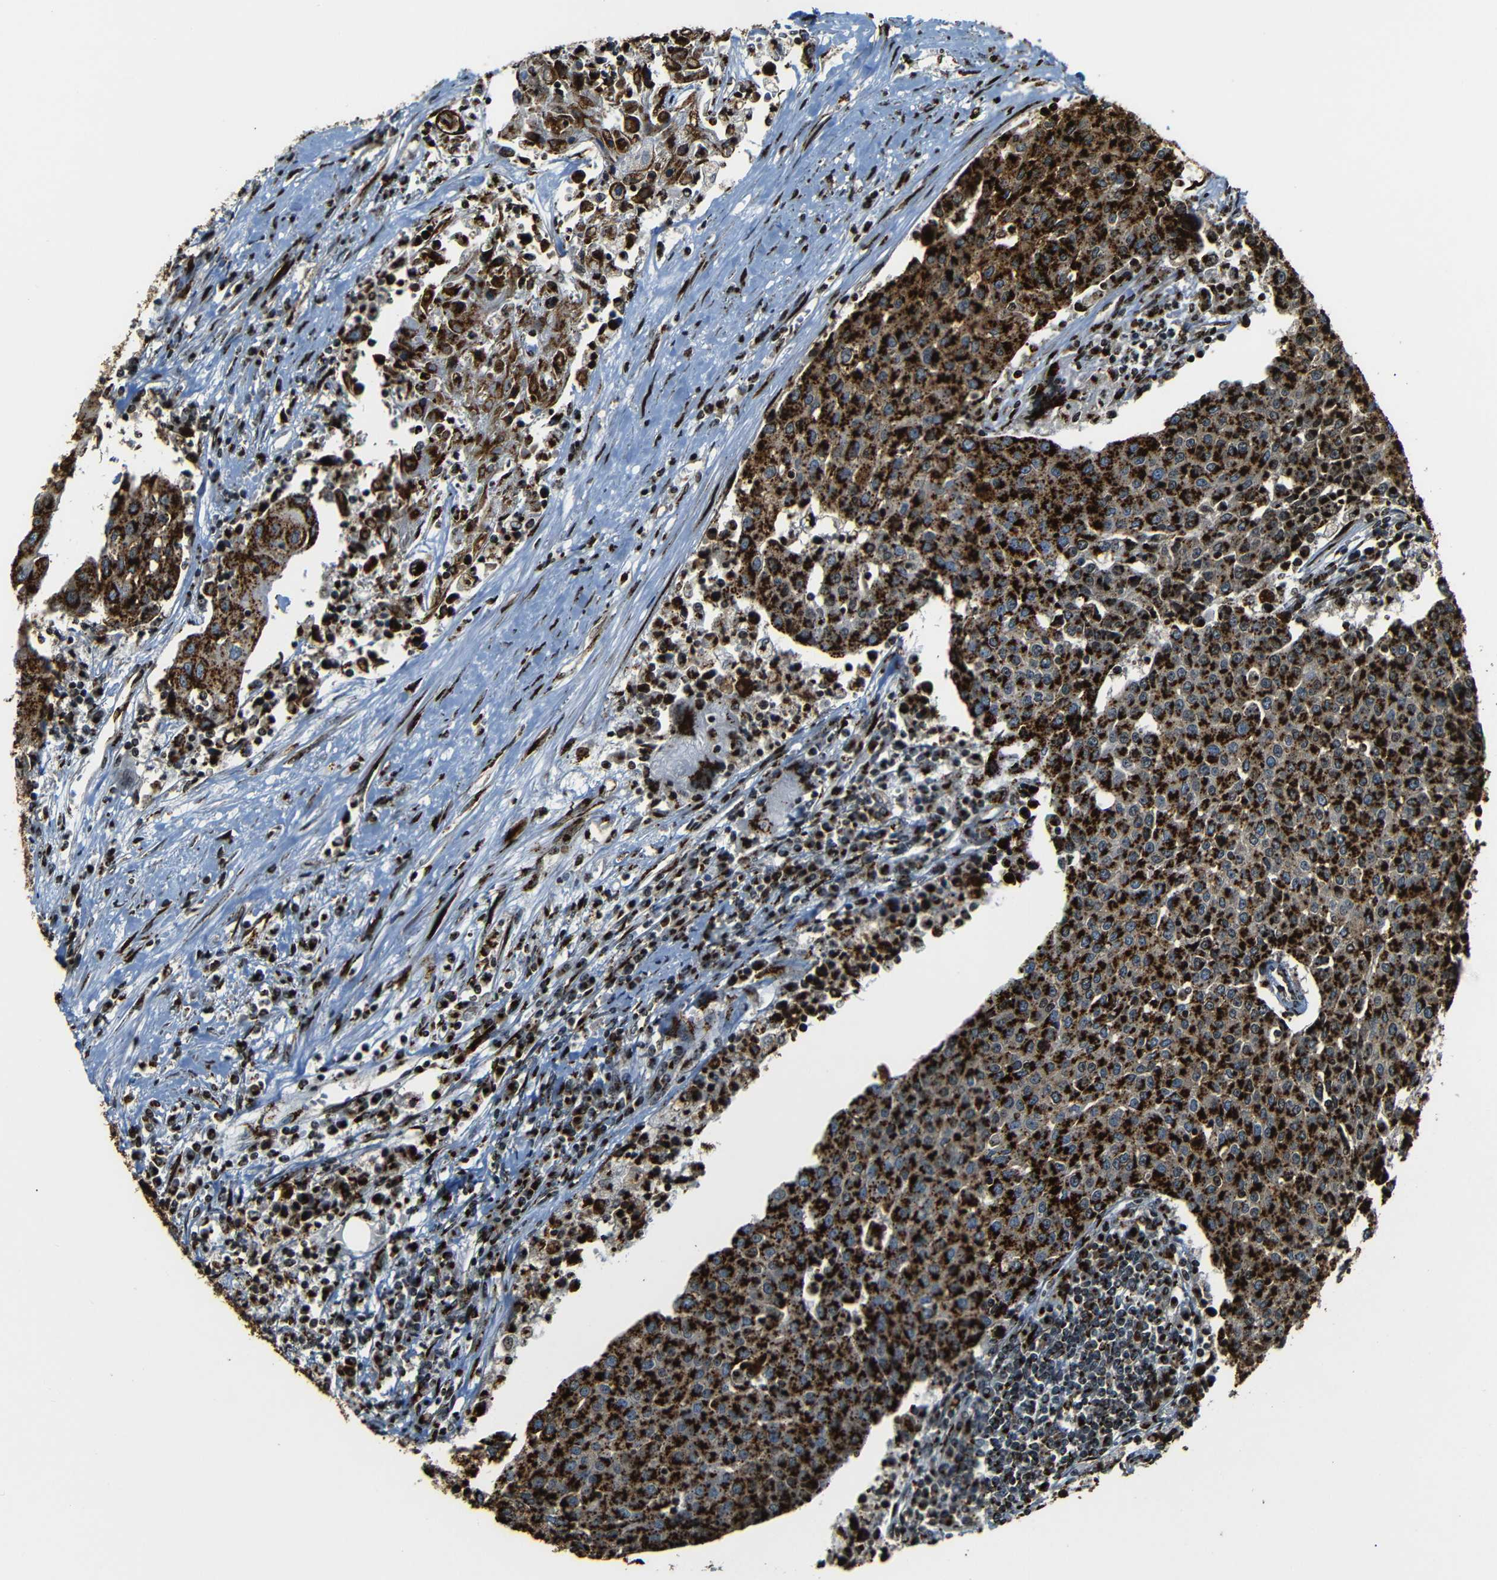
{"staining": {"intensity": "strong", "quantity": ">75%", "location": "cytoplasmic/membranous"}, "tissue": "urothelial cancer", "cell_type": "Tumor cells", "image_type": "cancer", "snomed": [{"axis": "morphology", "description": "Urothelial carcinoma, High grade"}, {"axis": "topography", "description": "Urinary bladder"}], "caption": "Immunohistochemistry histopathology image of urothelial cancer stained for a protein (brown), which demonstrates high levels of strong cytoplasmic/membranous positivity in approximately >75% of tumor cells.", "gene": "TGOLN2", "patient": {"sex": "female", "age": 85}}